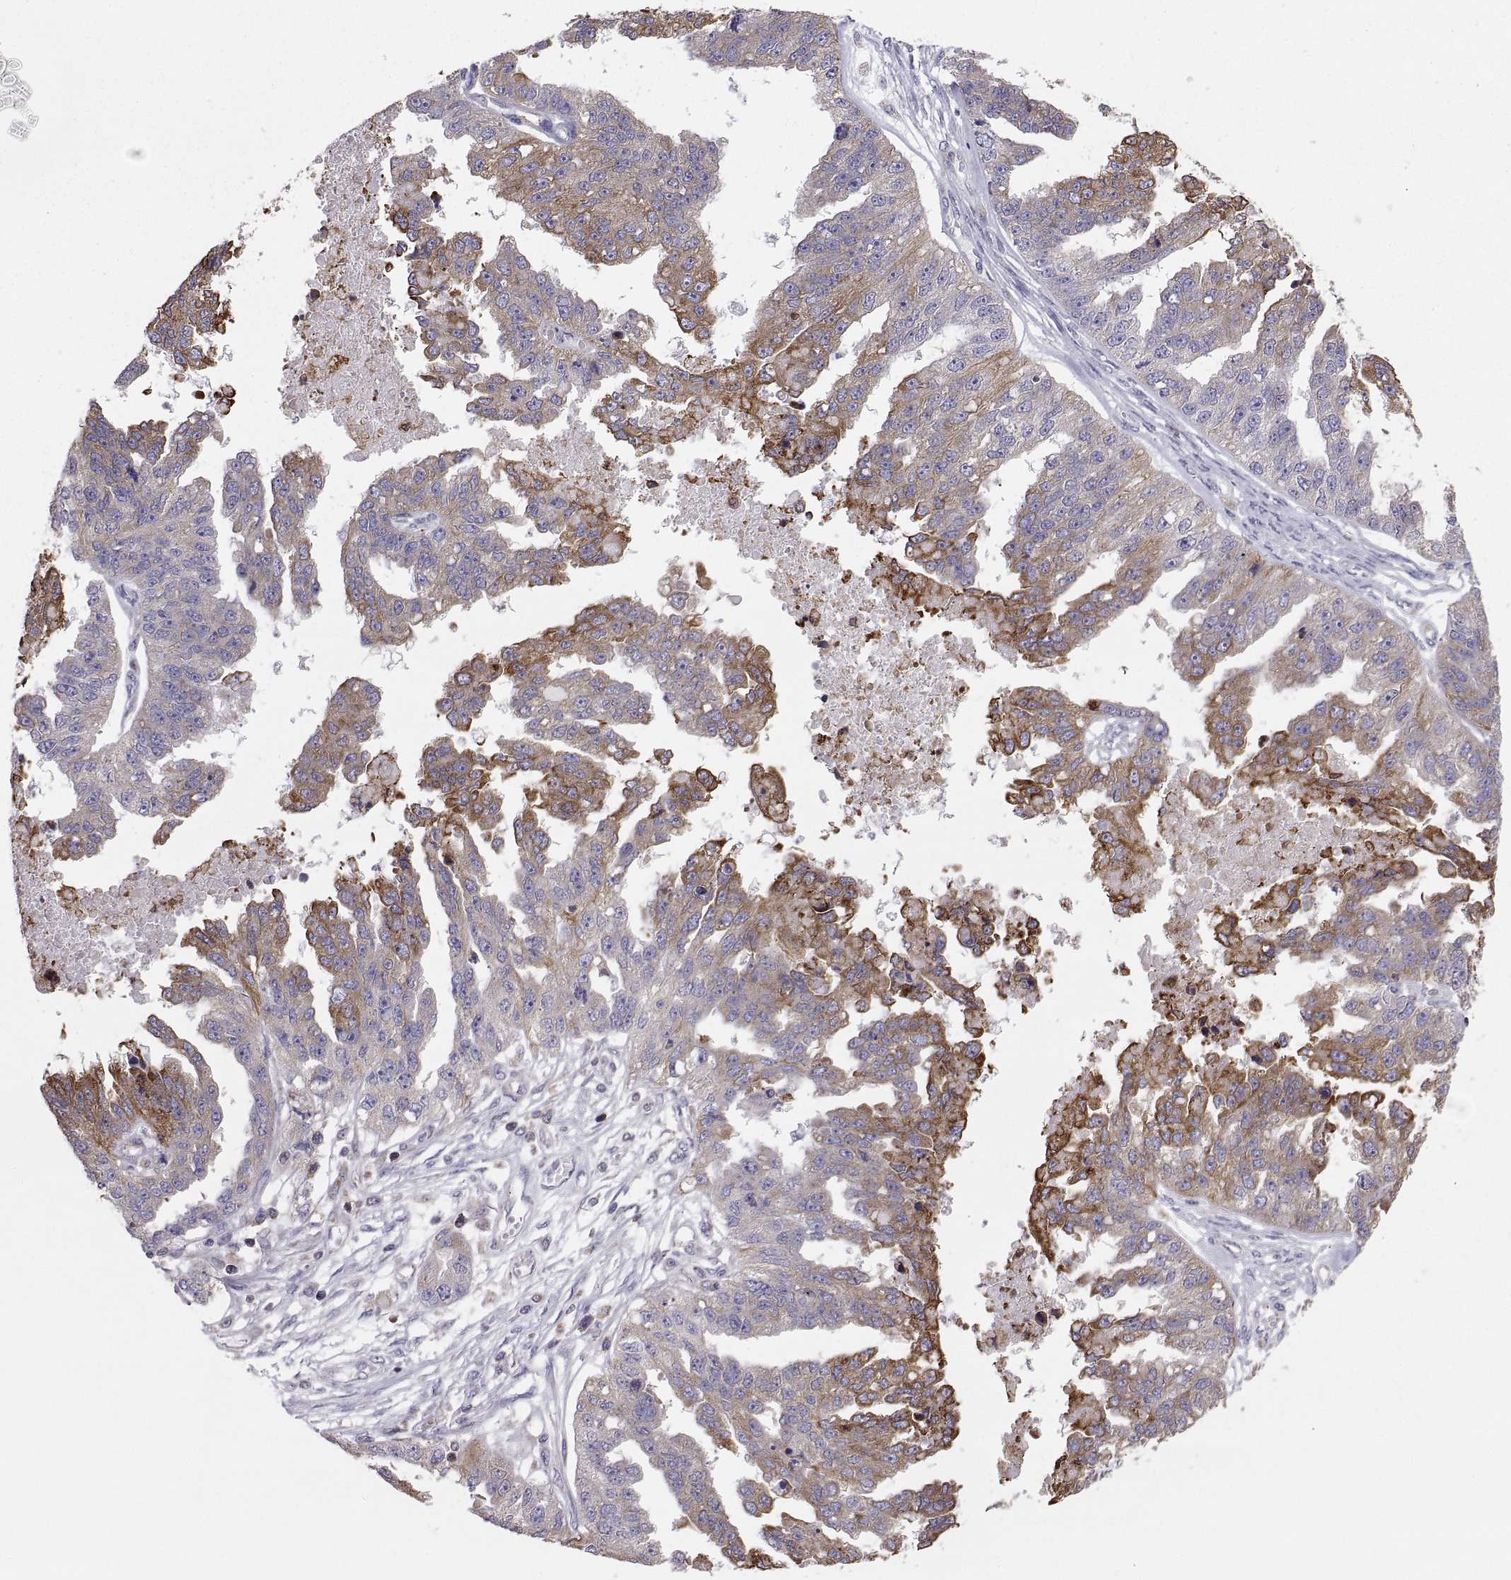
{"staining": {"intensity": "moderate", "quantity": "25%-75%", "location": "cytoplasmic/membranous"}, "tissue": "ovarian cancer", "cell_type": "Tumor cells", "image_type": "cancer", "snomed": [{"axis": "morphology", "description": "Cystadenocarcinoma, serous, NOS"}, {"axis": "topography", "description": "Ovary"}], "caption": "The immunohistochemical stain highlights moderate cytoplasmic/membranous staining in tumor cells of ovarian cancer tissue.", "gene": "ERO1A", "patient": {"sex": "female", "age": 58}}